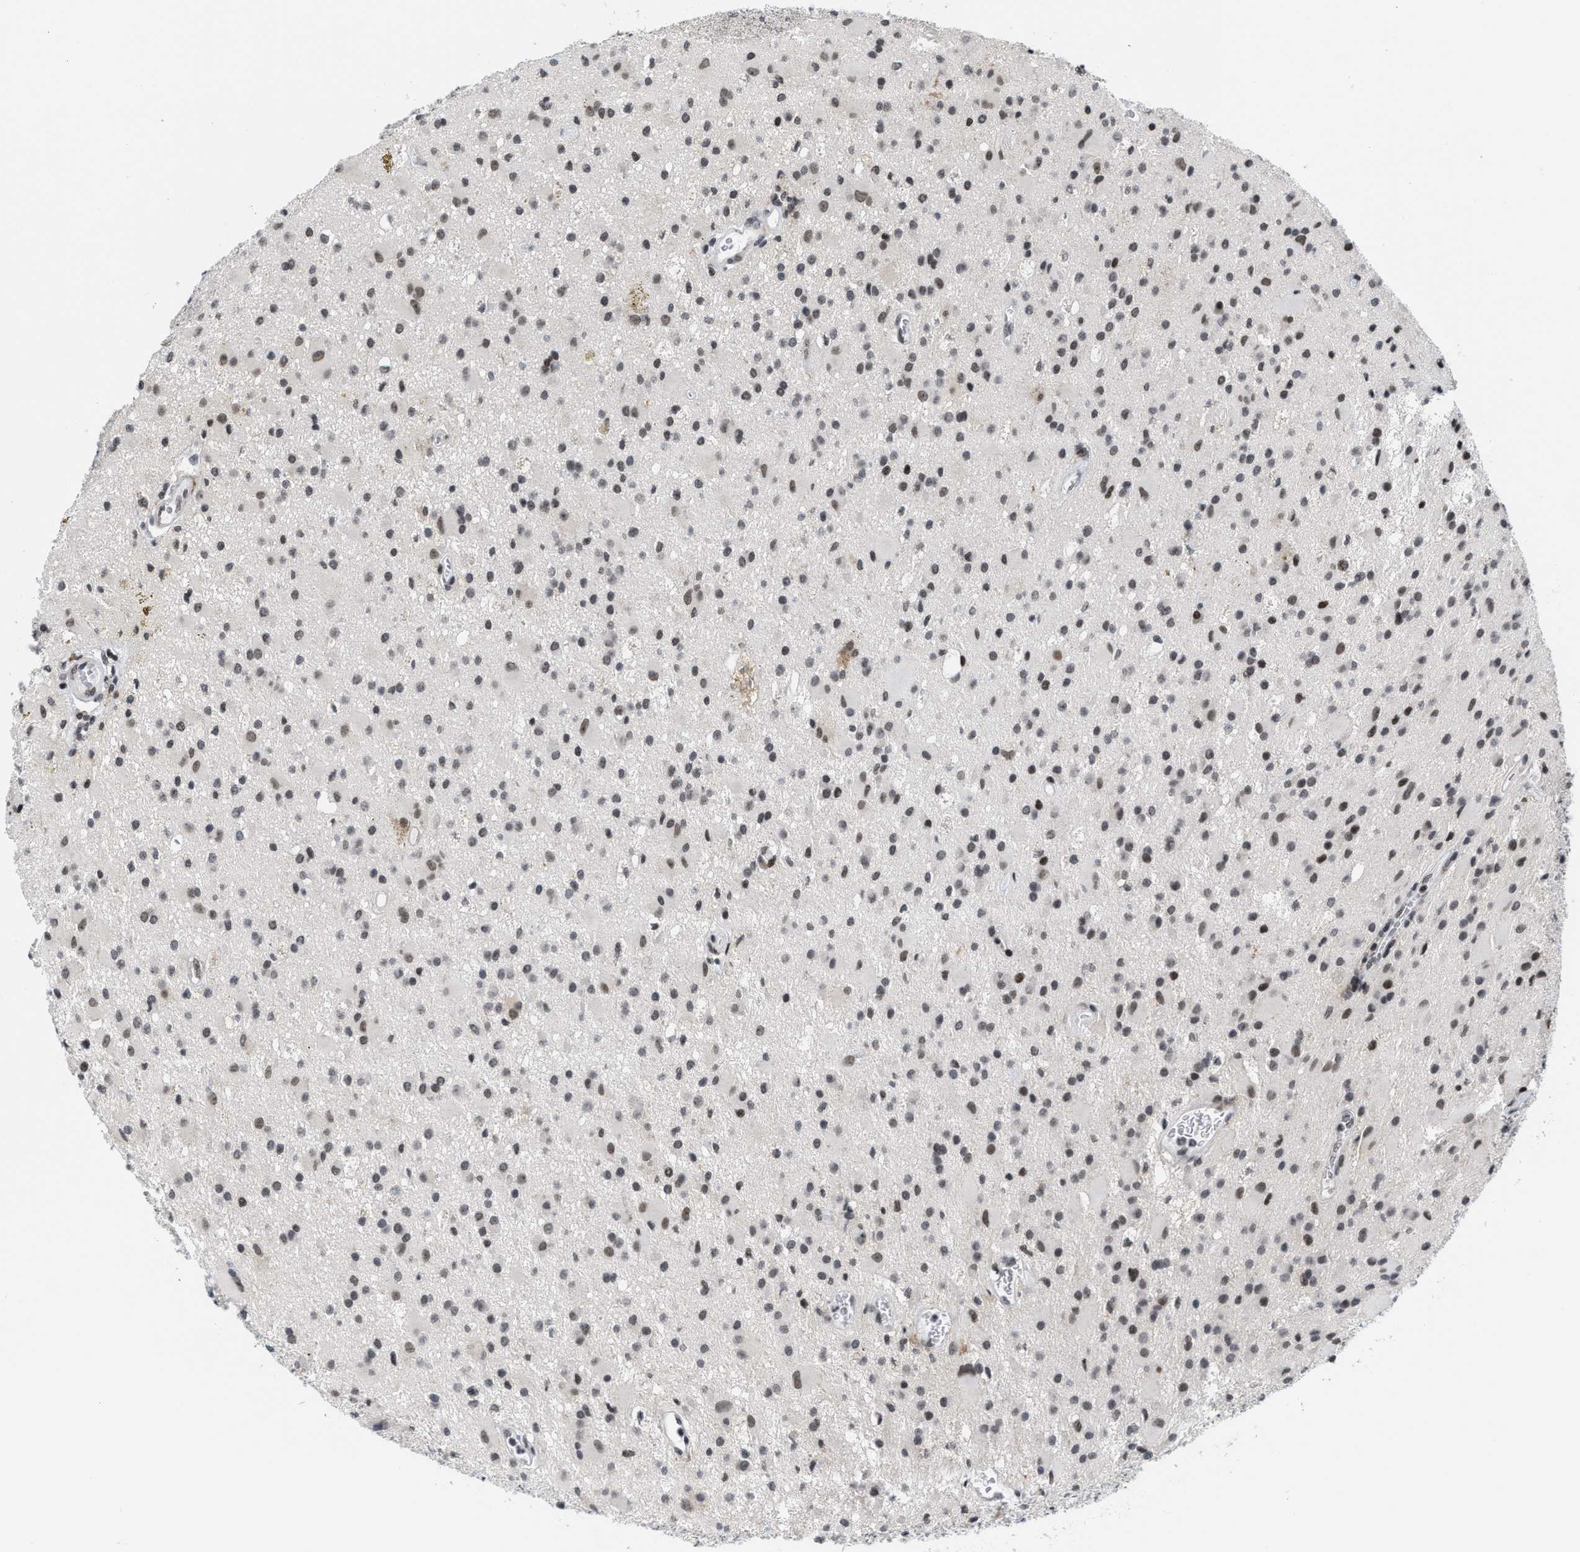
{"staining": {"intensity": "moderate", "quantity": "25%-75%", "location": "nuclear"}, "tissue": "glioma", "cell_type": "Tumor cells", "image_type": "cancer", "snomed": [{"axis": "morphology", "description": "Glioma, malignant, Low grade"}, {"axis": "topography", "description": "Brain"}], "caption": "Immunohistochemistry (IHC) micrograph of malignant glioma (low-grade) stained for a protein (brown), which displays medium levels of moderate nuclear expression in approximately 25%-75% of tumor cells.", "gene": "ANKRD6", "patient": {"sex": "male", "age": 58}}